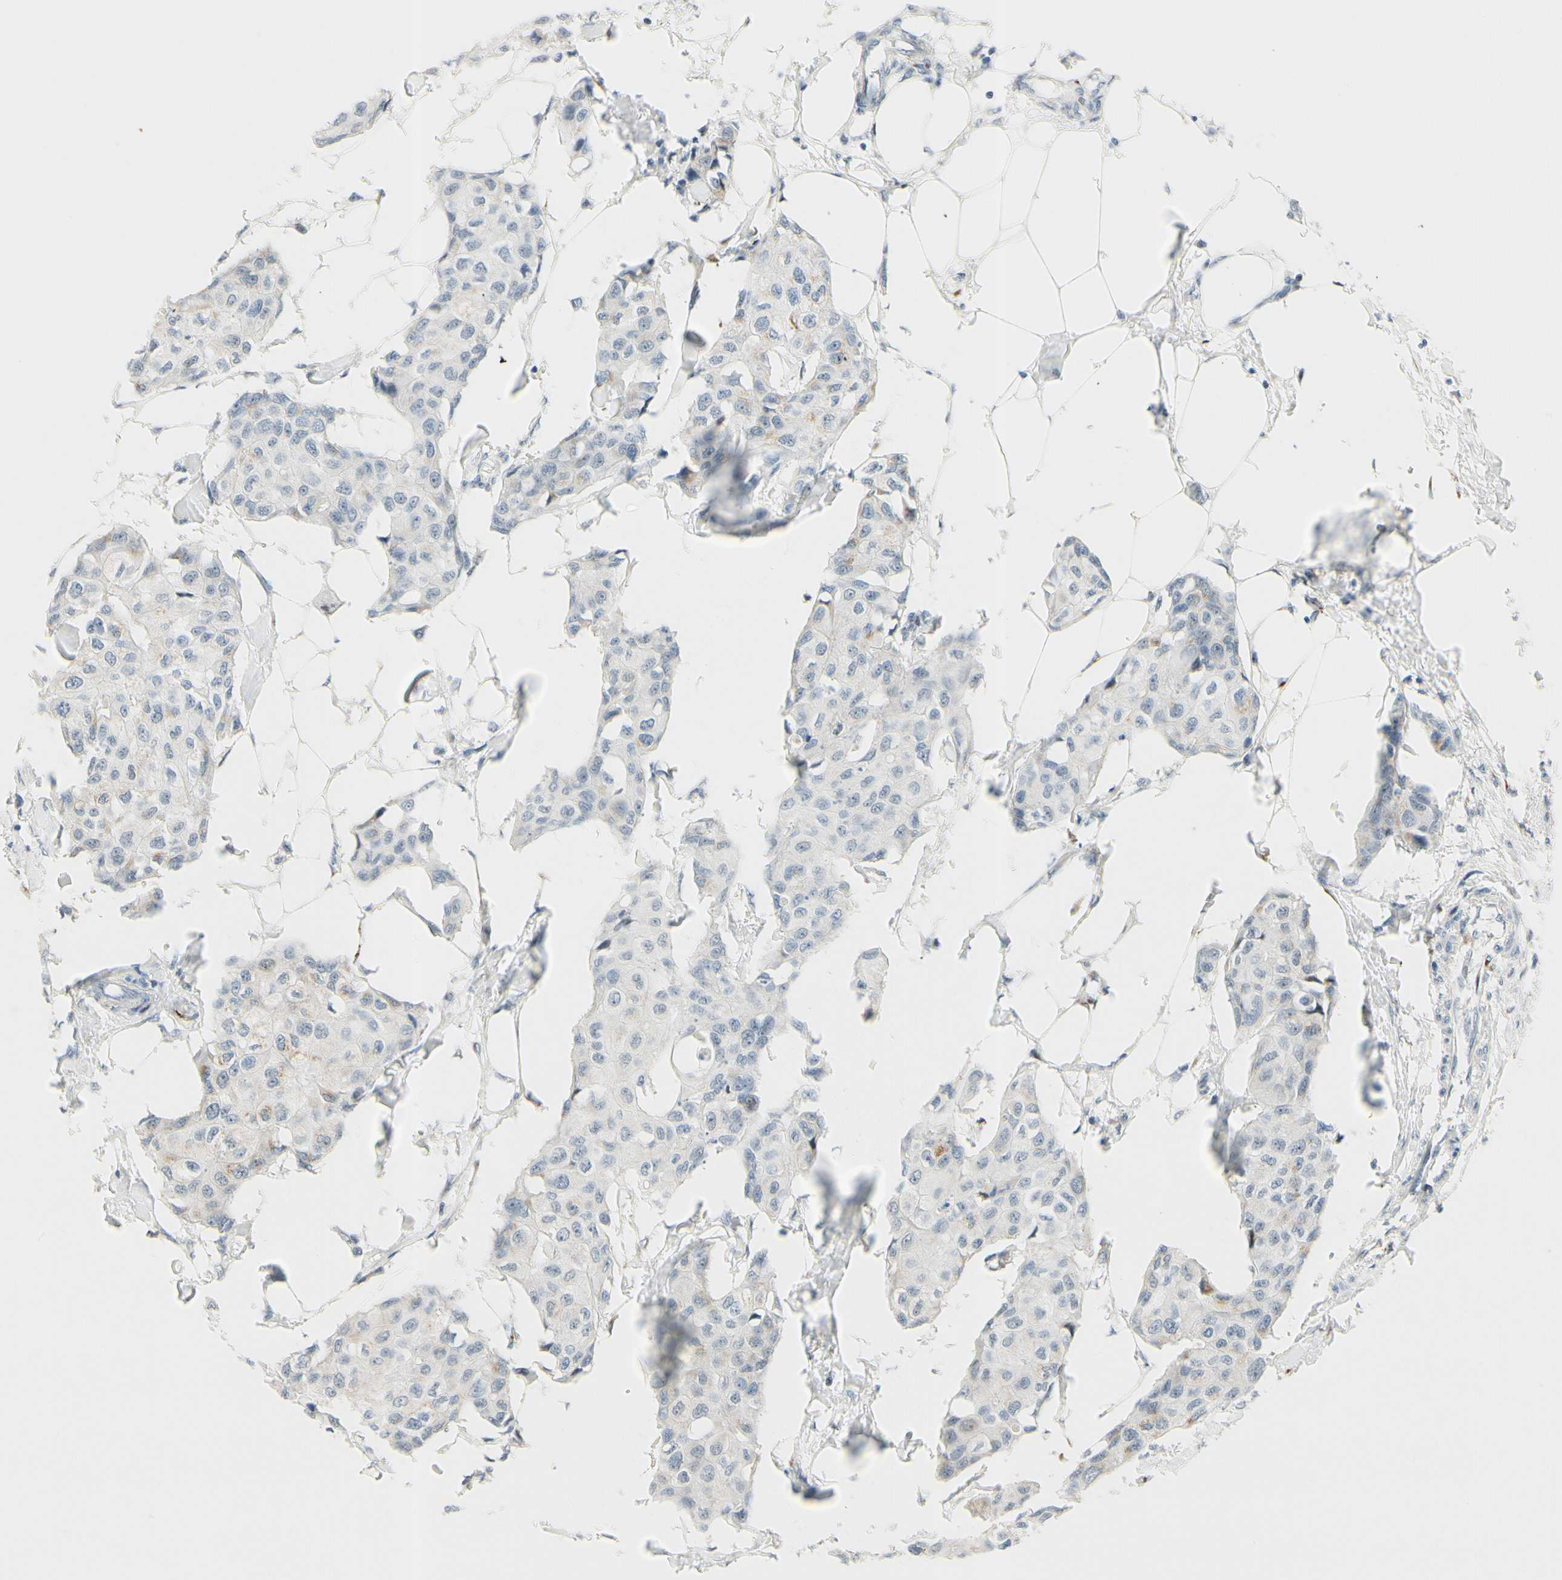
{"staining": {"intensity": "negative", "quantity": "none", "location": "none"}, "tissue": "breast cancer", "cell_type": "Tumor cells", "image_type": "cancer", "snomed": [{"axis": "morphology", "description": "Duct carcinoma"}, {"axis": "topography", "description": "Breast"}], "caption": "This is a image of IHC staining of breast cancer, which shows no positivity in tumor cells.", "gene": "B4GALNT1", "patient": {"sex": "female", "age": 80}}